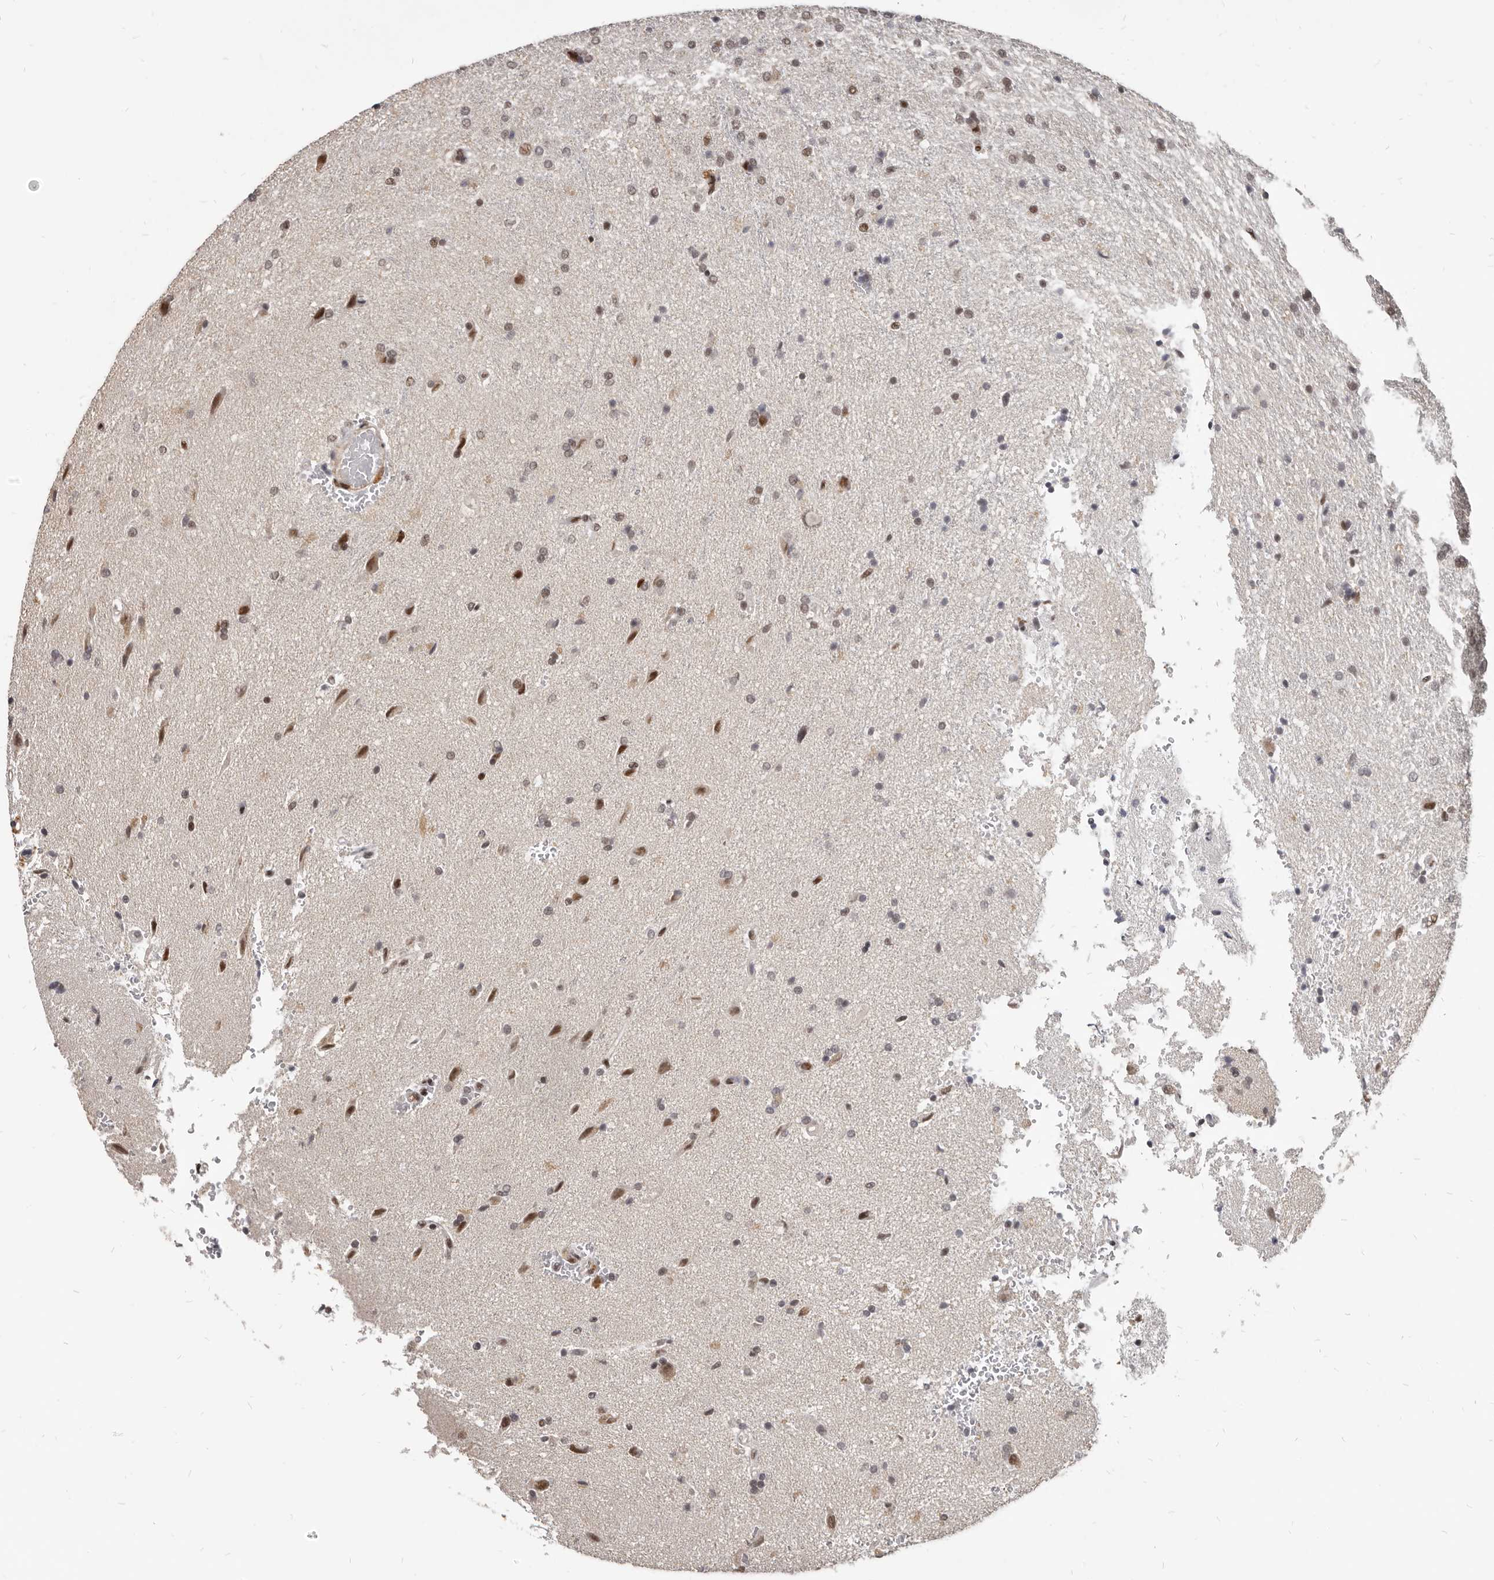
{"staining": {"intensity": "weak", "quantity": ">75%", "location": "nuclear"}, "tissue": "glioma", "cell_type": "Tumor cells", "image_type": "cancer", "snomed": [{"axis": "morphology", "description": "Glioma, malignant, High grade"}, {"axis": "topography", "description": "Brain"}], "caption": "Weak nuclear staining for a protein is seen in approximately >75% of tumor cells of glioma using IHC.", "gene": "ATF5", "patient": {"sex": "male", "age": 72}}